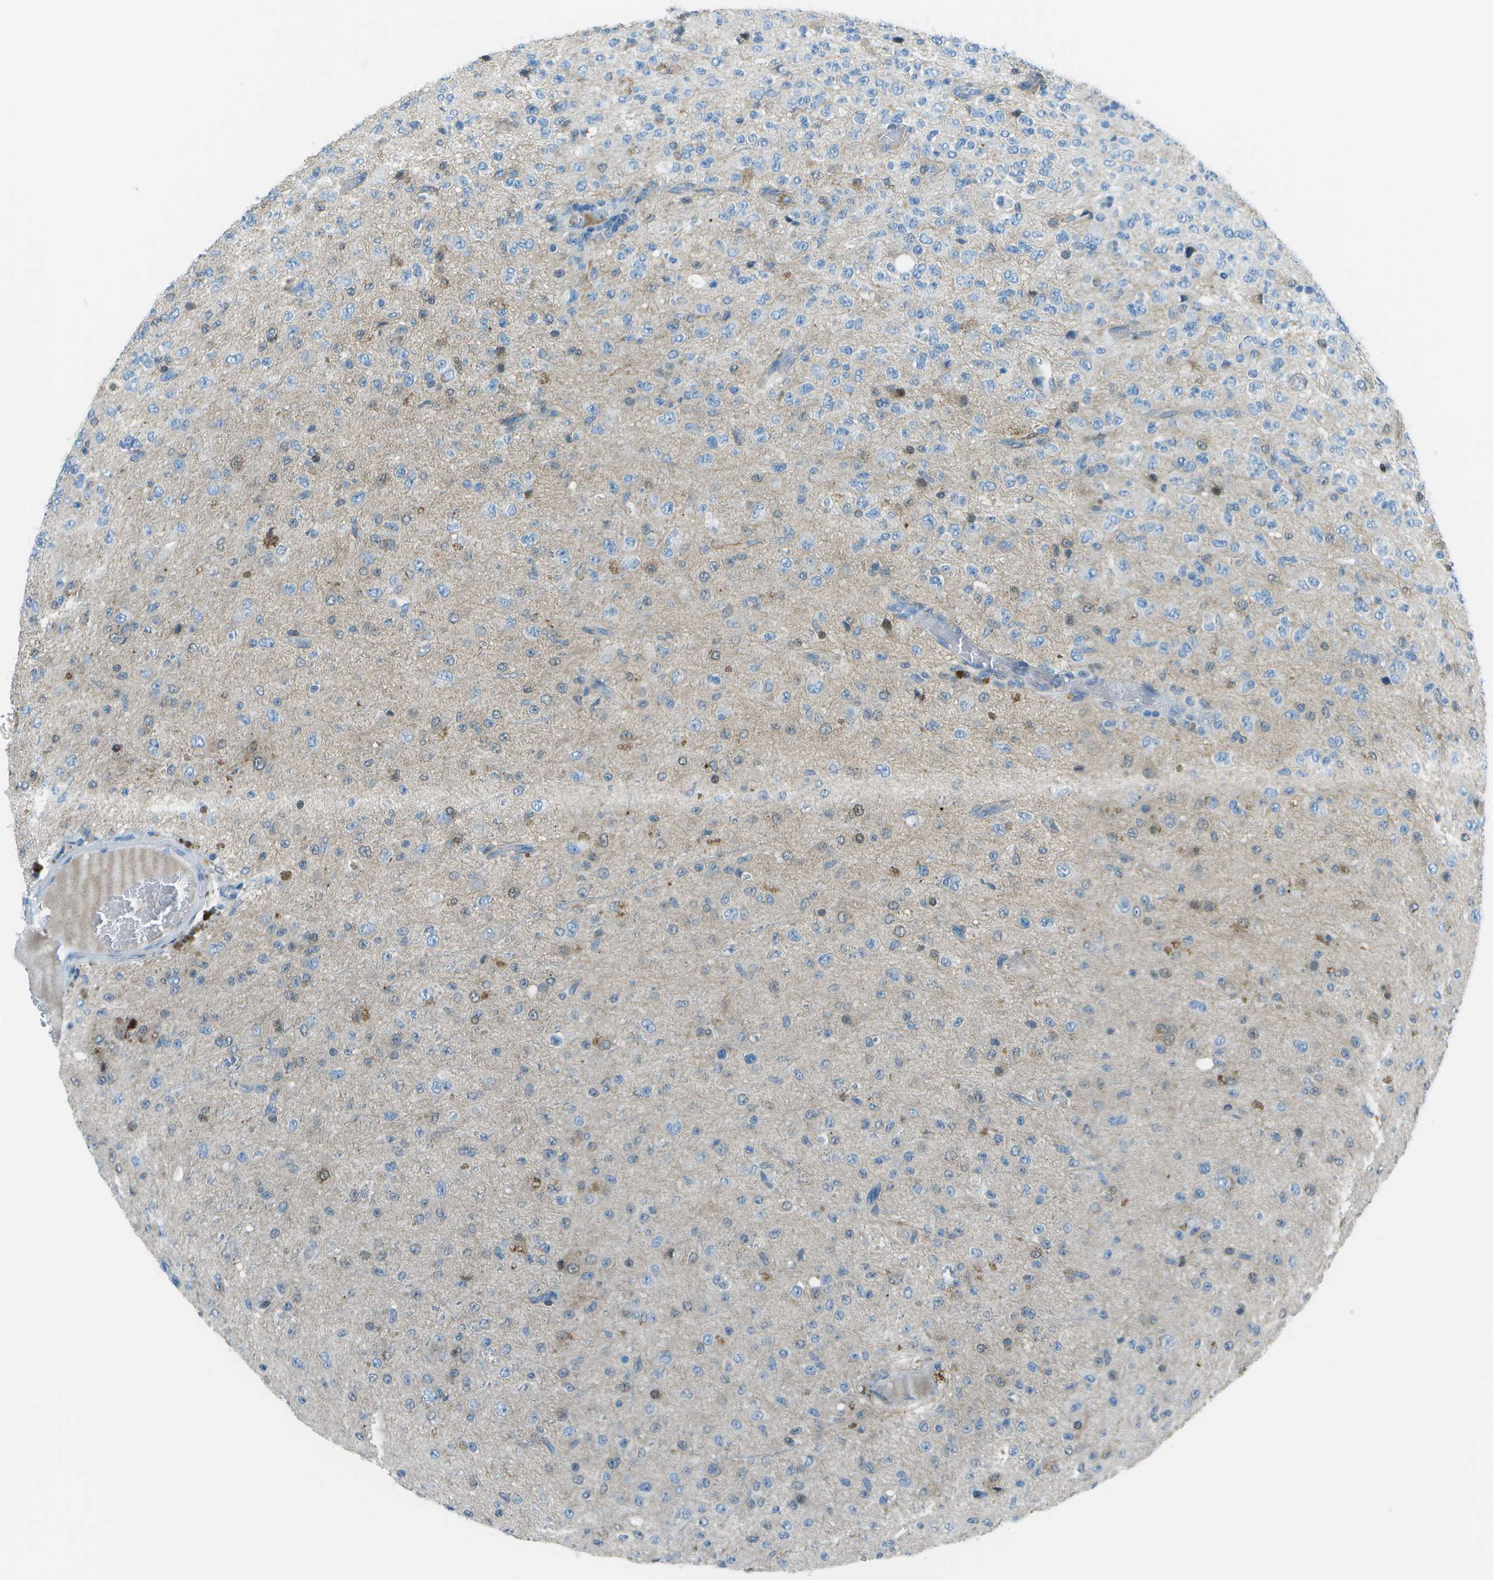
{"staining": {"intensity": "moderate", "quantity": "<25%", "location": "cytoplasmic/membranous,nuclear"}, "tissue": "glioma", "cell_type": "Tumor cells", "image_type": "cancer", "snomed": [{"axis": "morphology", "description": "Glioma, malignant, High grade"}, {"axis": "topography", "description": "pancreas cauda"}], "caption": "IHC of human glioma reveals low levels of moderate cytoplasmic/membranous and nuclear positivity in about <25% of tumor cells. (Brightfield microscopy of DAB IHC at high magnification).", "gene": "FGF1", "patient": {"sex": "male", "age": 60}}